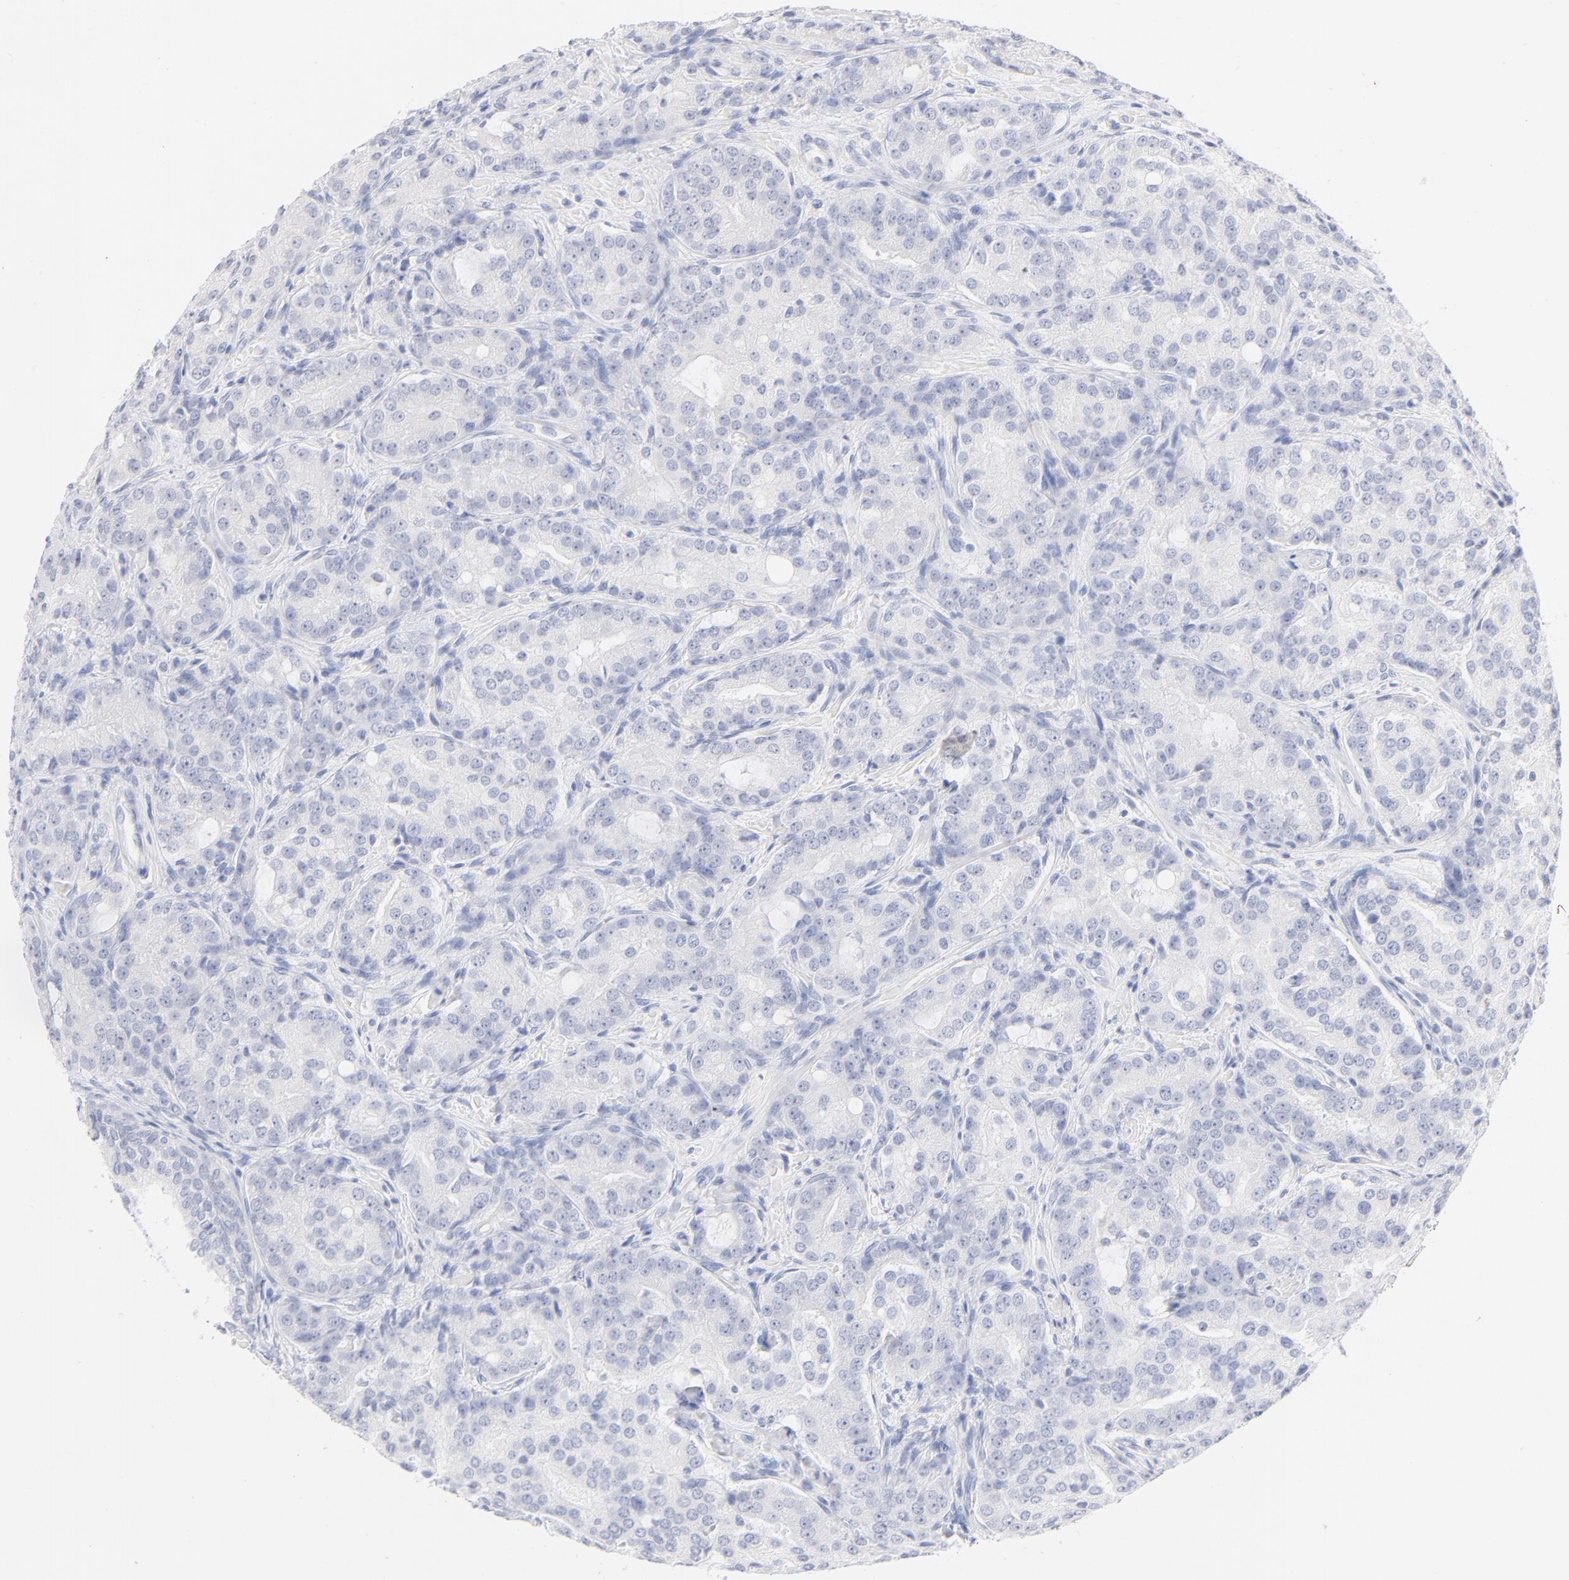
{"staining": {"intensity": "negative", "quantity": "none", "location": "none"}, "tissue": "prostate cancer", "cell_type": "Tumor cells", "image_type": "cancer", "snomed": [{"axis": "morphology", "description": "Adenocarcinoma, High grade"}, {"axis": "topography", "description": "Prostate"}], "caption": "High magnification brightfield microscopy of adenocarcinoma (high-grade) (prostate) stained with DAB (3,3'-diaminobenzidine) (brown) and counterstained with hematoxylin (blue): tumor cells show no significant expression.", "gene": "ONECUT1", "patient": {"sex": "male", "age": 72}}